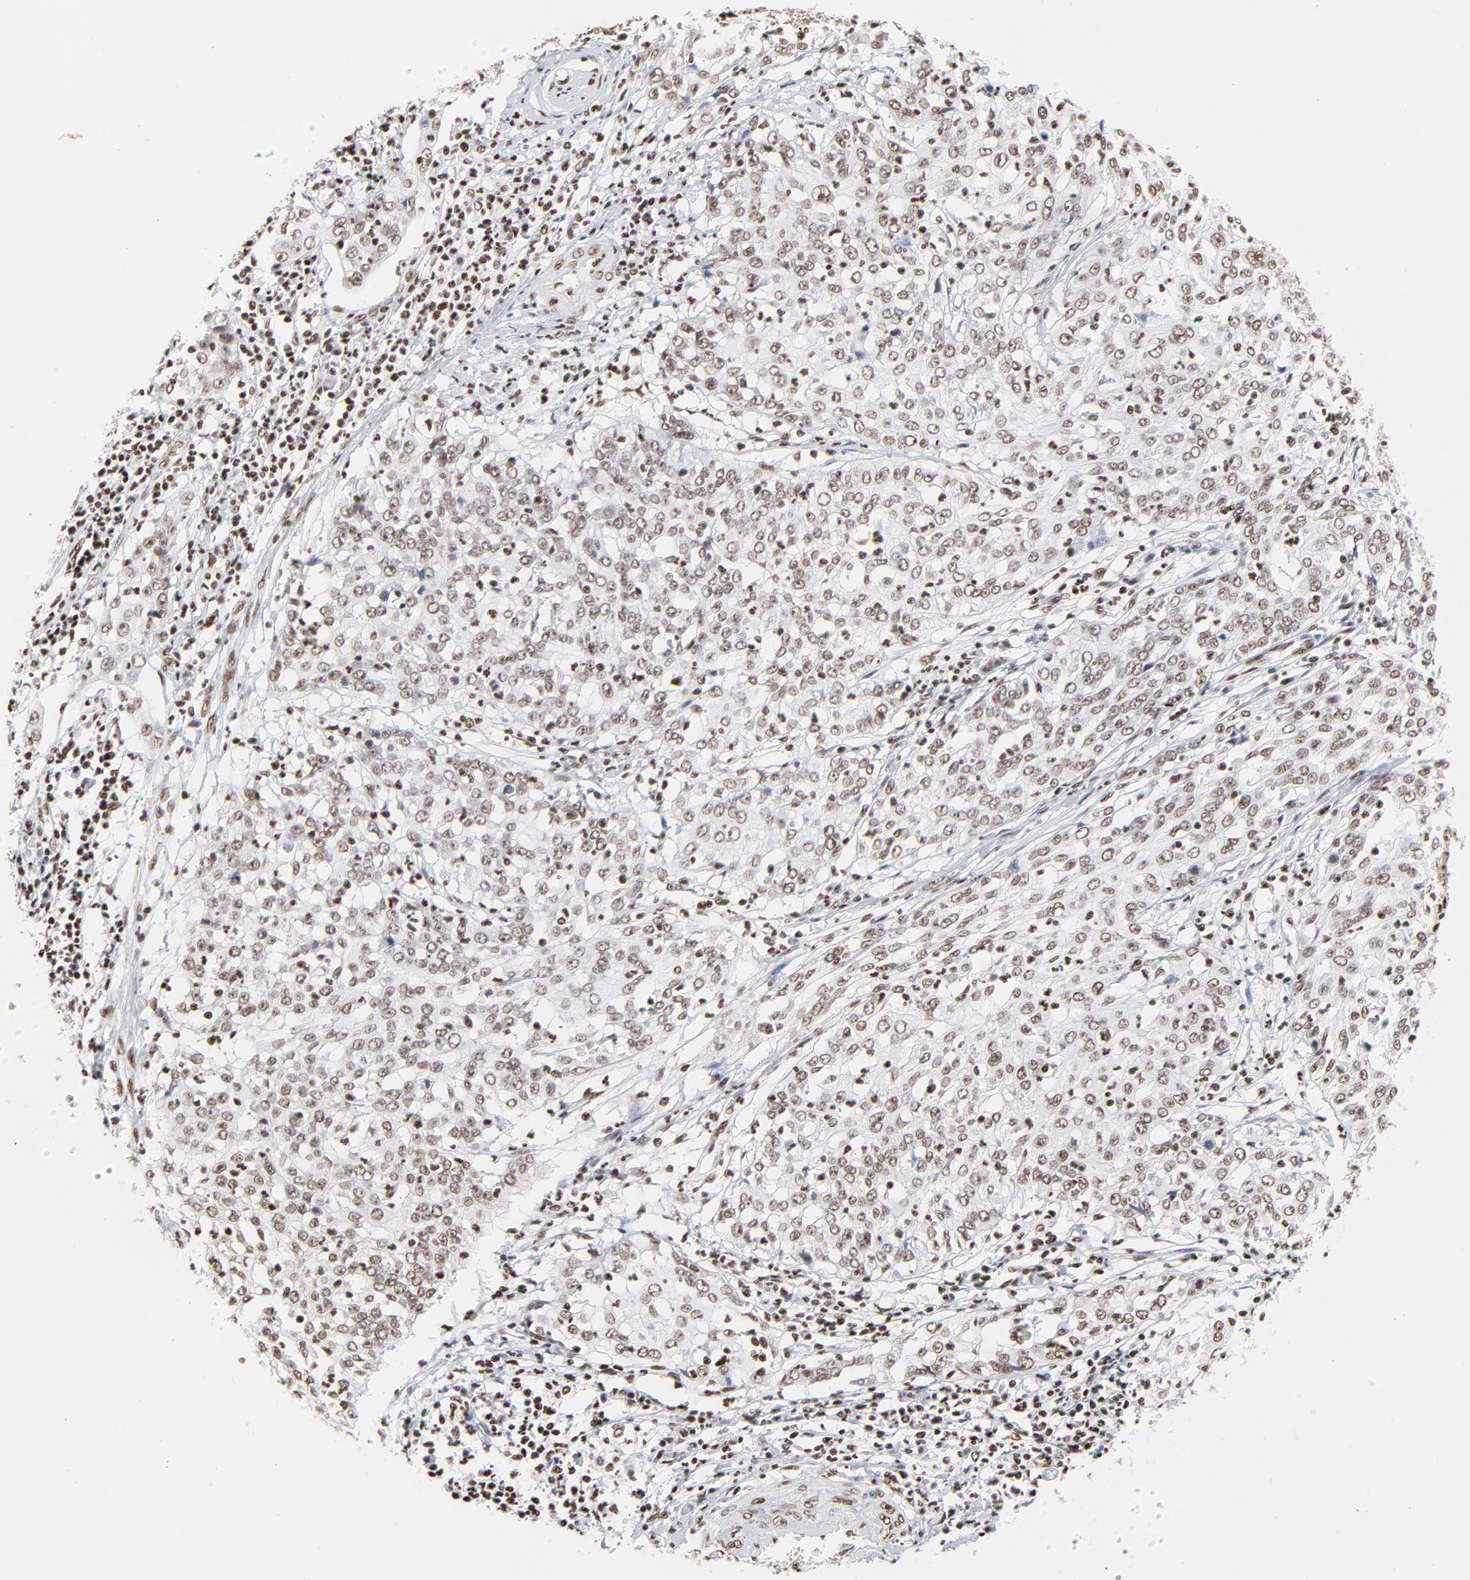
{"staining": {"intensity": "moderate", "quantity": ">75%", "location": "nuclear"}, "tissue": "cervical cancer", "cell_type": "Tumor cells", "image_type": "cancer", "snomed": [{"axis": "morphology", "description": "Squamous cell carcinoma, NOS"}, {"axis": "topography", "description": "Cervix"}], "caption": "A micrograph showing moderate nuclear expression in about >75% of tumor cells in cervical squamous cell carcinoma, as visualized by brown immunohistochemical staining.", "gene": "CREB1", "patient": {"sex": "female", "age": 39}}